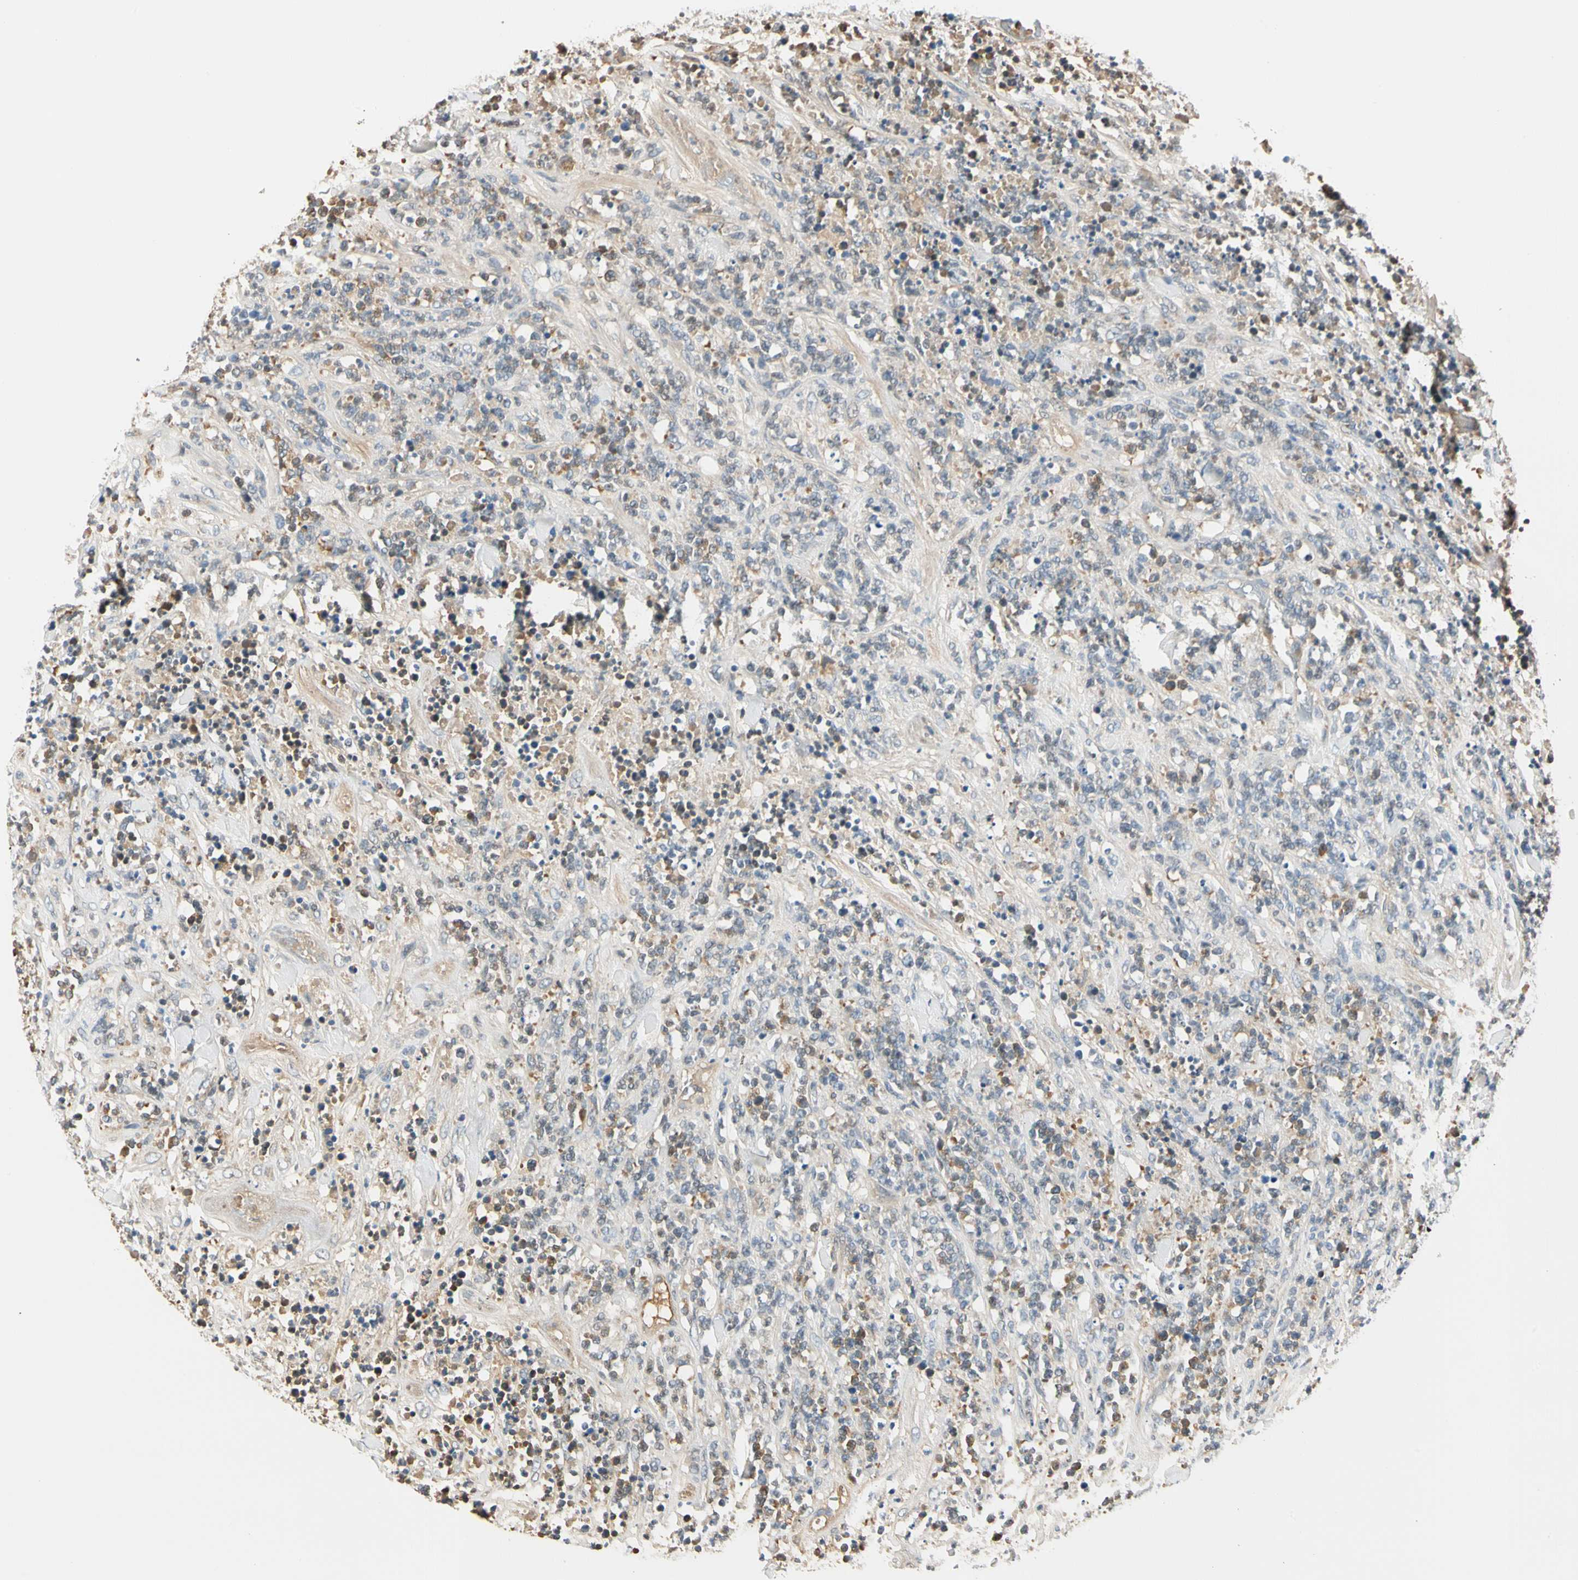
{"staining": {"intensity": "moderate", "quantity": "<25%", "location": "cytoplasmic/membranous"}, "tissue": "lymphoma", "cell_type": "Tumor cells", "image_type": "cancer", "snomed": [{"axis": "morphology", "description": "Malignant lymphoma, non-Hodgkin's type, High grade"}, {"axis": "topography", "description": "Soft tissue"}], "caption": "Protein expression analysis of lymphoma exhibits moderate cytoplasmic/membranous staining in about <25% of tumor cells.", "gene": "LAMB3", "patient": {"sex": "male", "age": 18}}